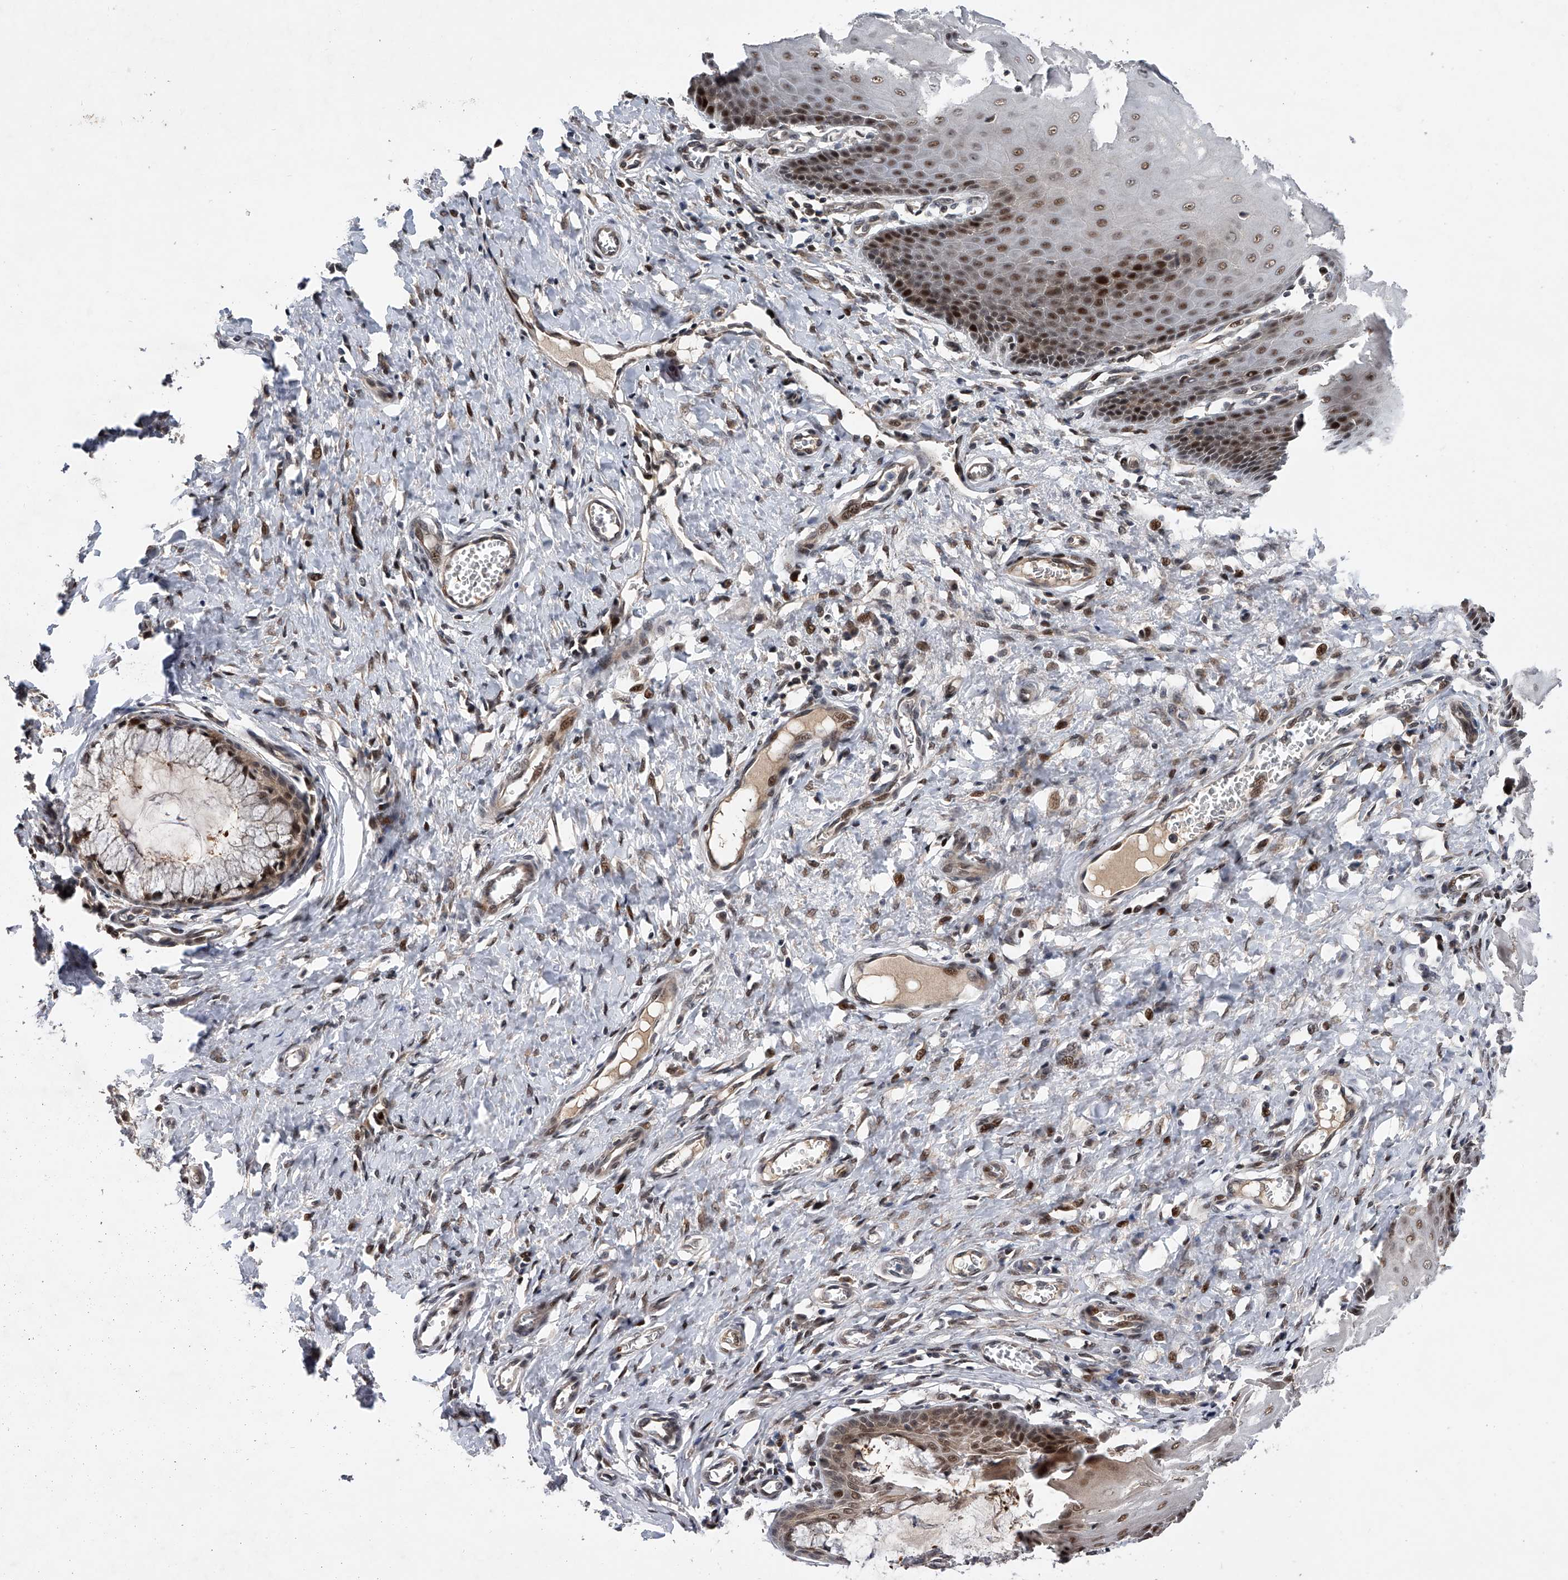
{"staining": {"intensity": "moderate", "quantity": ">75%", "location": "cytoplasmic/membranous,nuclear"}, "tissue": "cervix", "cell_type": "Glandular cells", "image_type": "normal", "snomed": [{"axis": "morphology", "description": "Normal tissue, NOS"}, {"axis": "topography", "description": "Cervix"}], "caption": "Protein expression analysis of benign cervix exhibits moderate cytoplasmic/membranous,nuclear staining in approximately >75% of glandular cells. The staining was performed using DAB to visualize the protein expression in brown, while the nuclei were stained in blue with hematoxylin (Magnification: 20x).", "gene": "RWDD2A", "patient": {"sex": "female", "age": 55}}